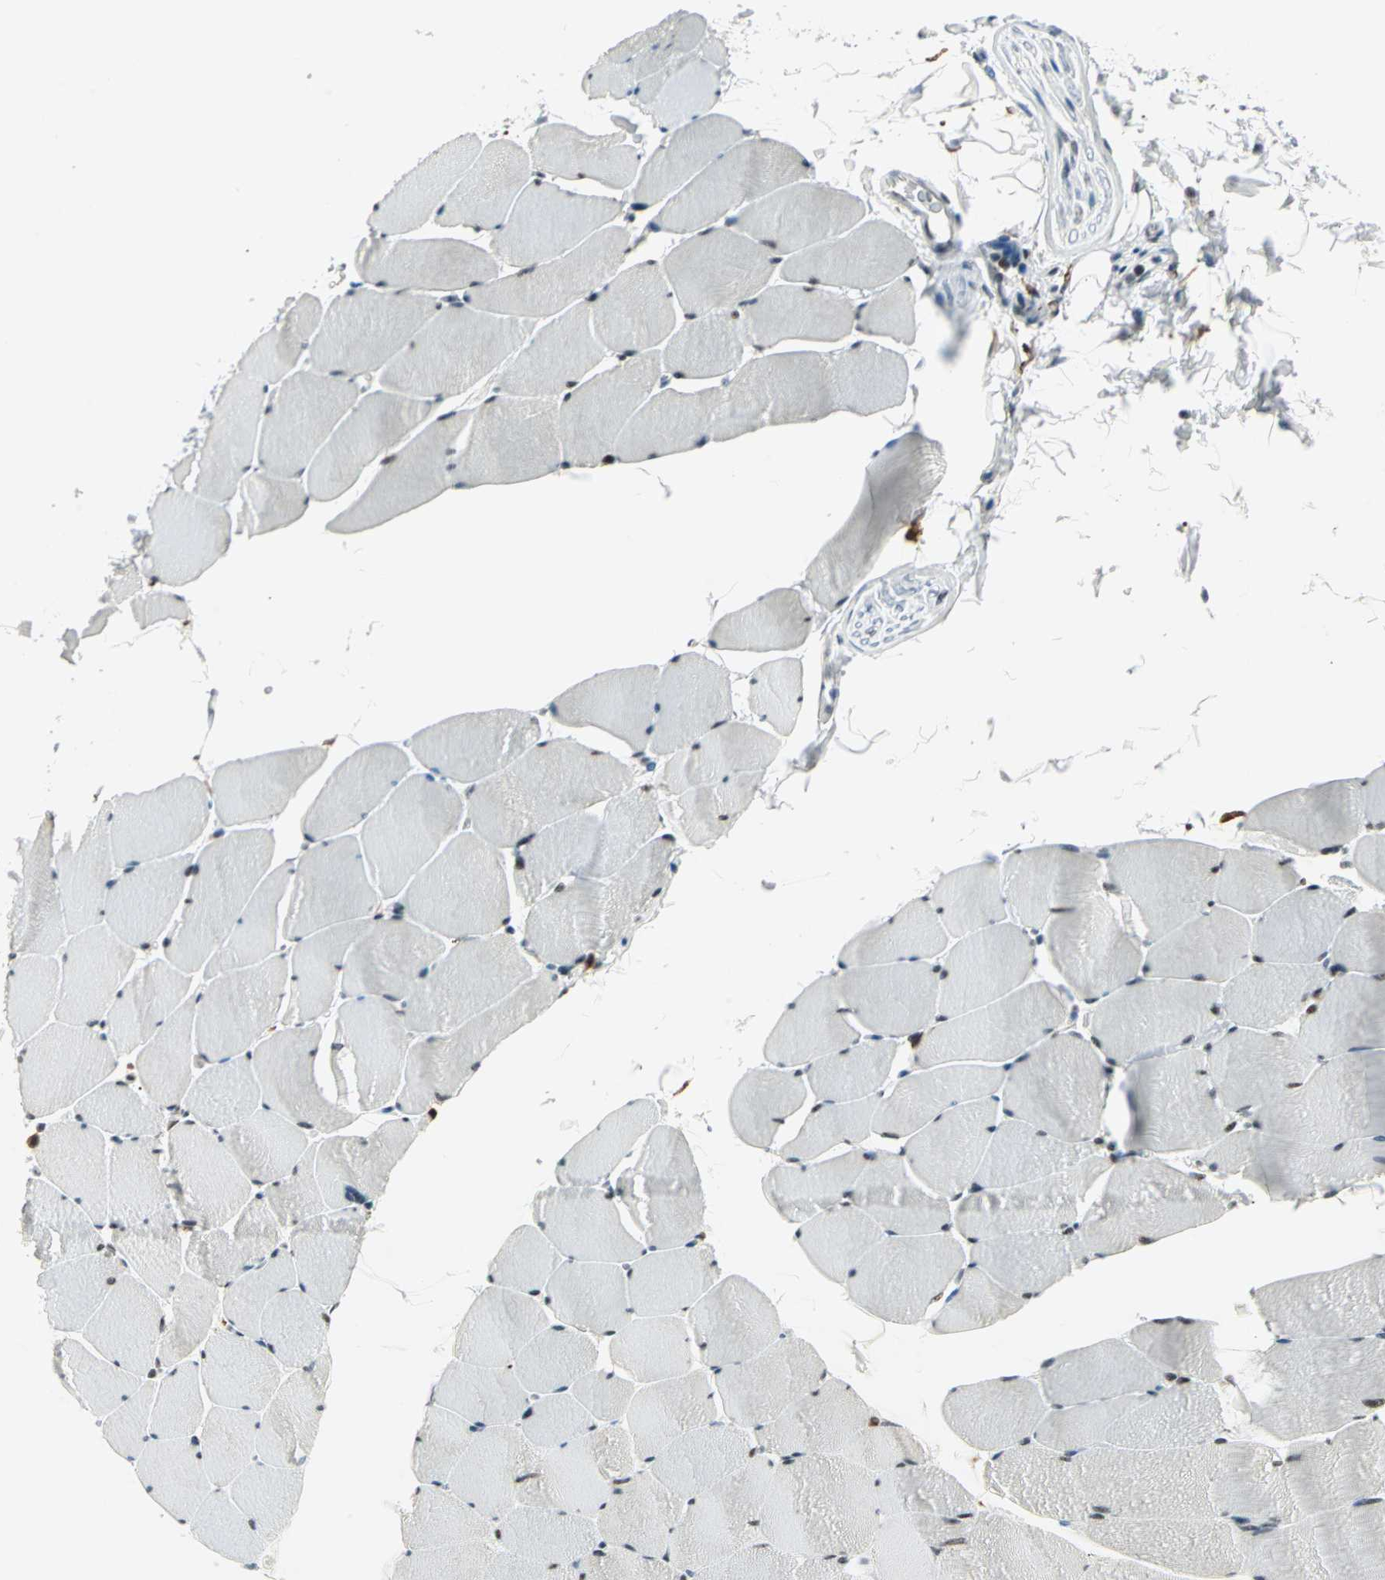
{"staining": {"intensity": "strong", "quantity": ">75%", "location": "nuclear"}, "tissue": "skeletal muscle", "cell_type": "Myocytes", "image_type": "normal", "snomed": [{"axis": "morphology", "description": "Normal tissue, NOS"}, {"axis": "topography", "description": "Skeletal muscle"}], "caption": "Immunohistochemistry (IHC) image of unremarkable skeletal muscle stained for a protein (brown), which displays high levels of strong nuclear expression in approximately >75% of myocytes.", "gene": "MTMR10", "patient": {"sex": "male", "age": 62}}